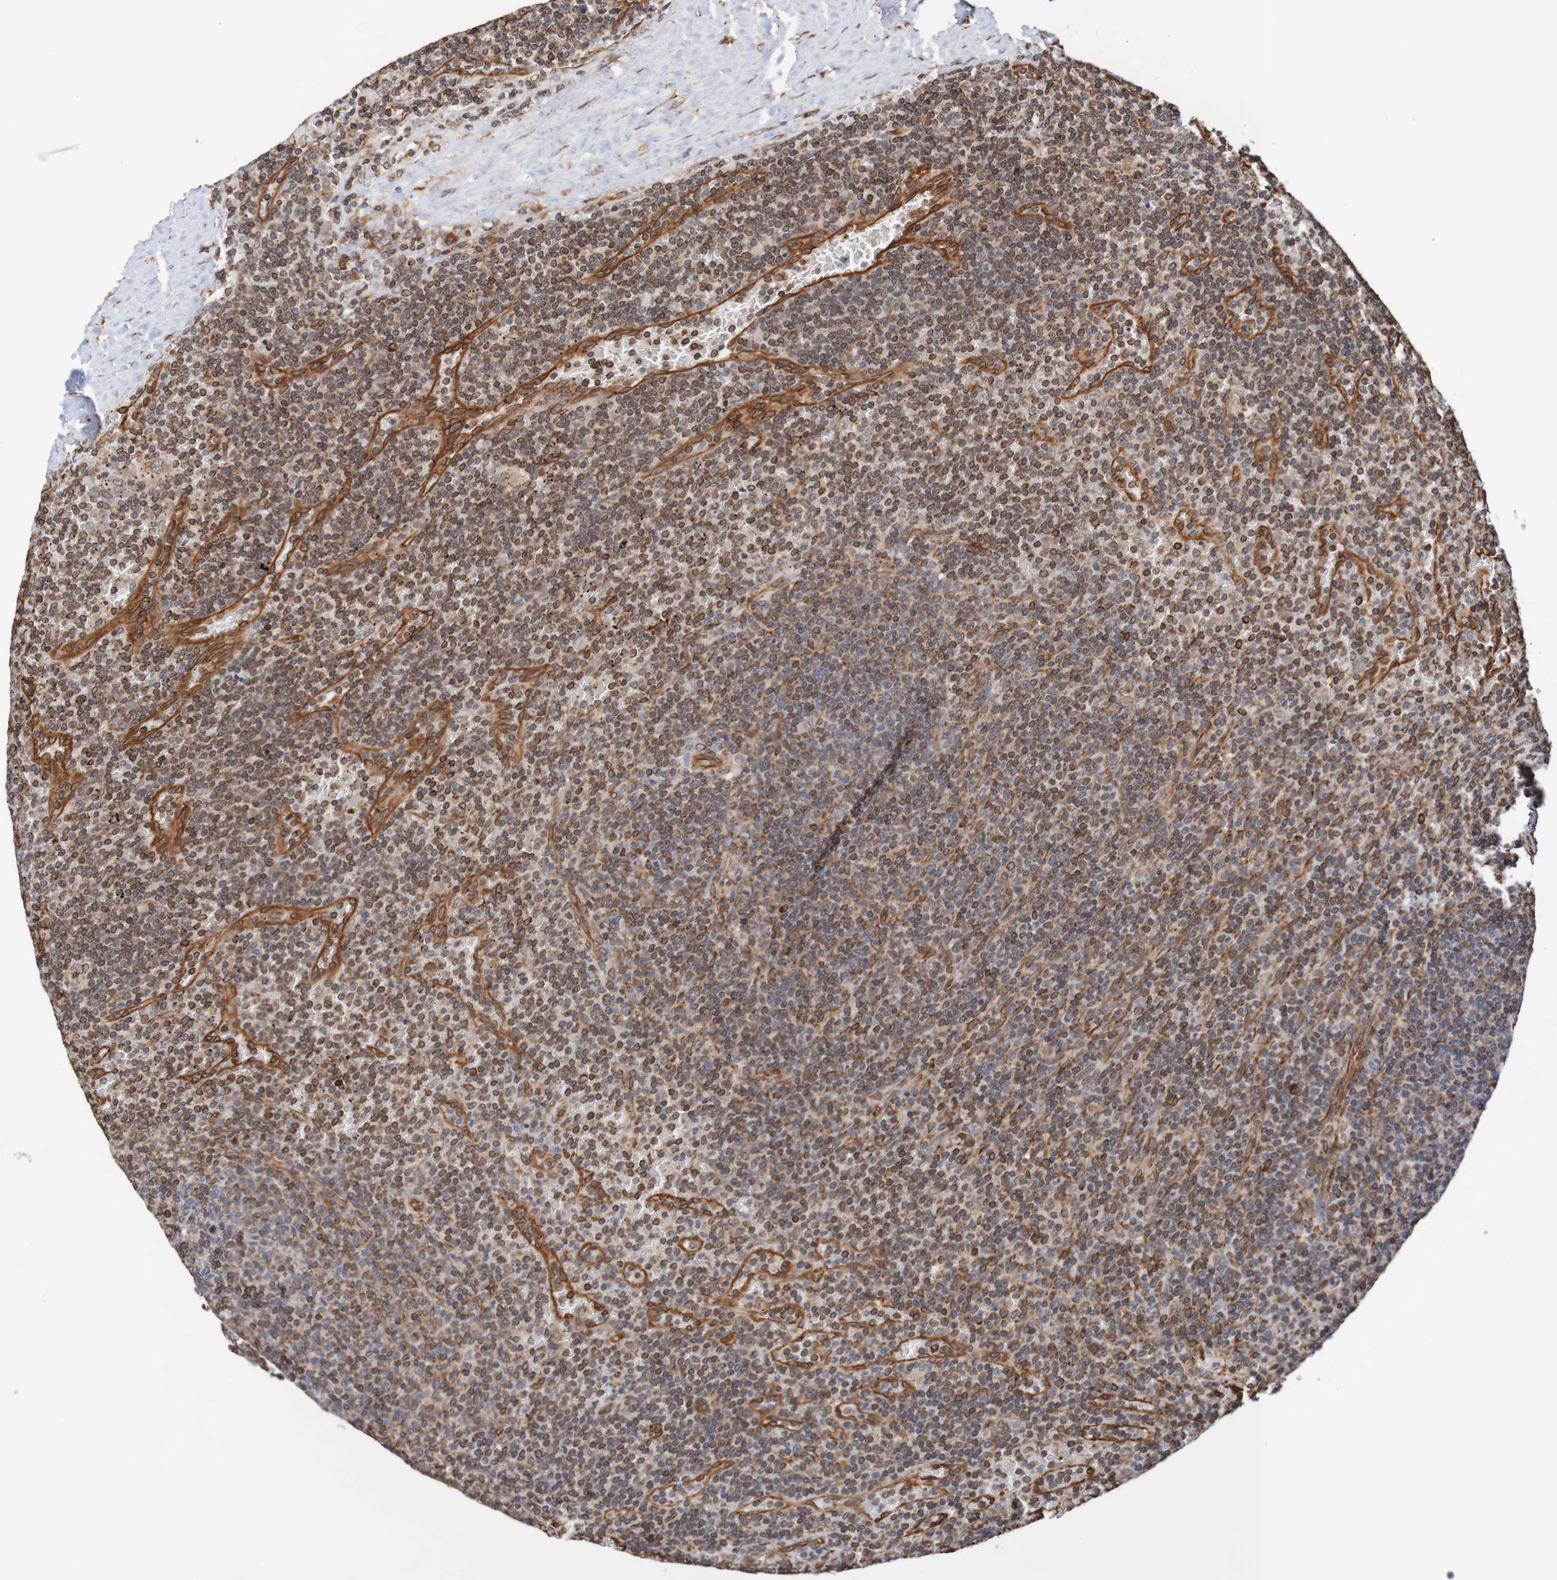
{"staining": {"intensity": "moderate", "quantity": "25%-75%", "location": "cytoplasmic/membranous,nuclear"}, "tissue": "lymphoma", "cell_type": "Tumor cells", "image_type": "cancer", "snomed": [{"axis": "morphology", "description": "Malignant lymphoma, non-Hodgkin's type, Low grade"}, {"axis": "topography", "description": "Spleen"}], "caption": "Protein expression analysis of malignant lymphoma, non-Hodgkin's type (low-grade) displays moderate cytoplasmic/membranous and nuclear staining in about 25%-75% of tumor cells. (DAB (3,3'-diaminobenzidine) IHC with brightfield microscopy, high magnification).", "gene": "TMEM109", "patient": {"sex": "female", "age": 50}}